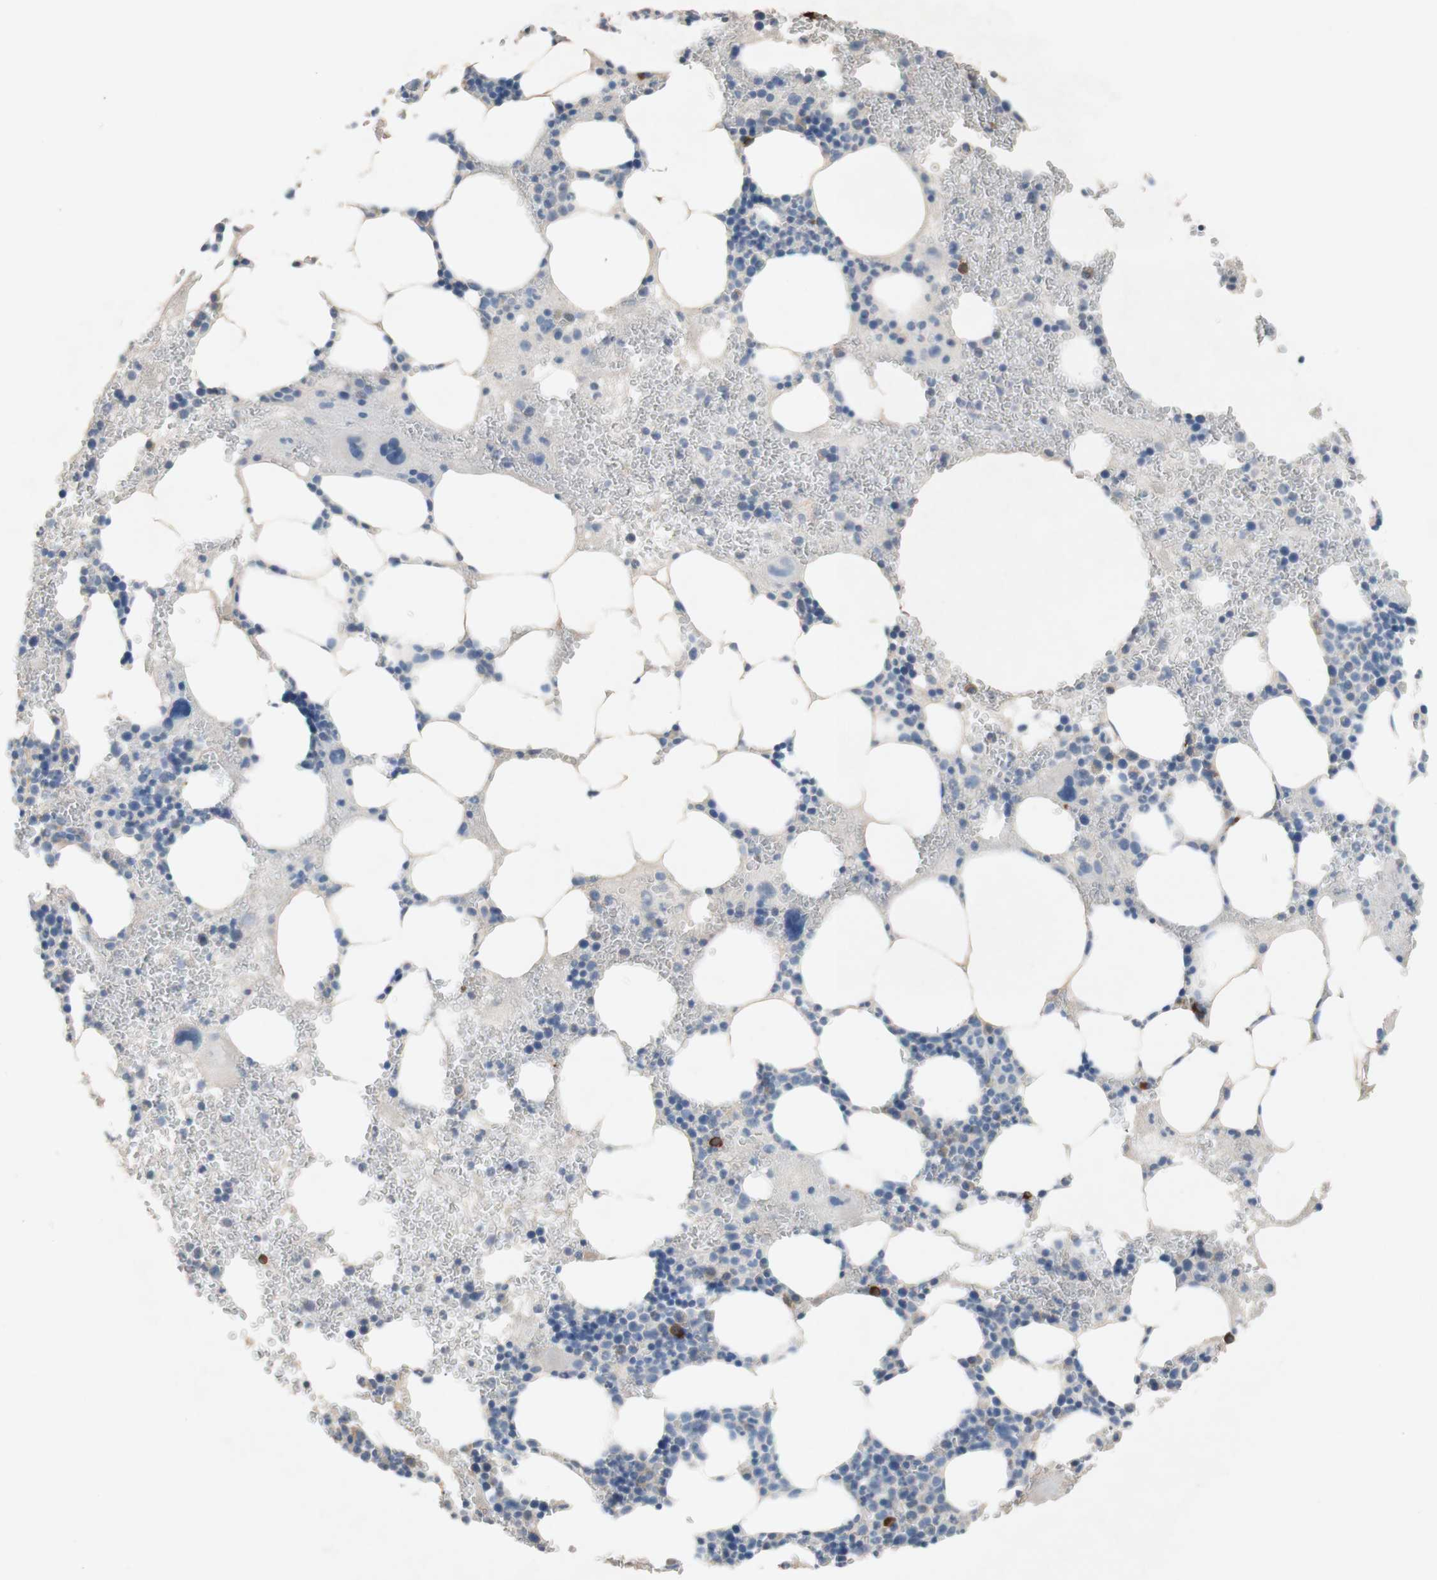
{"staining": {"intensity": "strong", "quantity": "<25%", "location": "cytoplasmic/membranous"}, "tissue": "bone marrow", "cell_type": "Hematopoietic cells", "image_type": "normal", "snomed": [{"axis": "morphology", "description": "Normal tissue, NOS"}, {"axis": "morphology", "description": "Inflammation, NOS"}, {"axis": "topography", "description": "Bone marrow"}], "caption": "Bone marrow stained for a protein exhibits strong cytoplasmic/membranous positivity in hematopoietic cells.", "gene": "PACSIN1", "patient": {"sex": "female", "age": 76}}